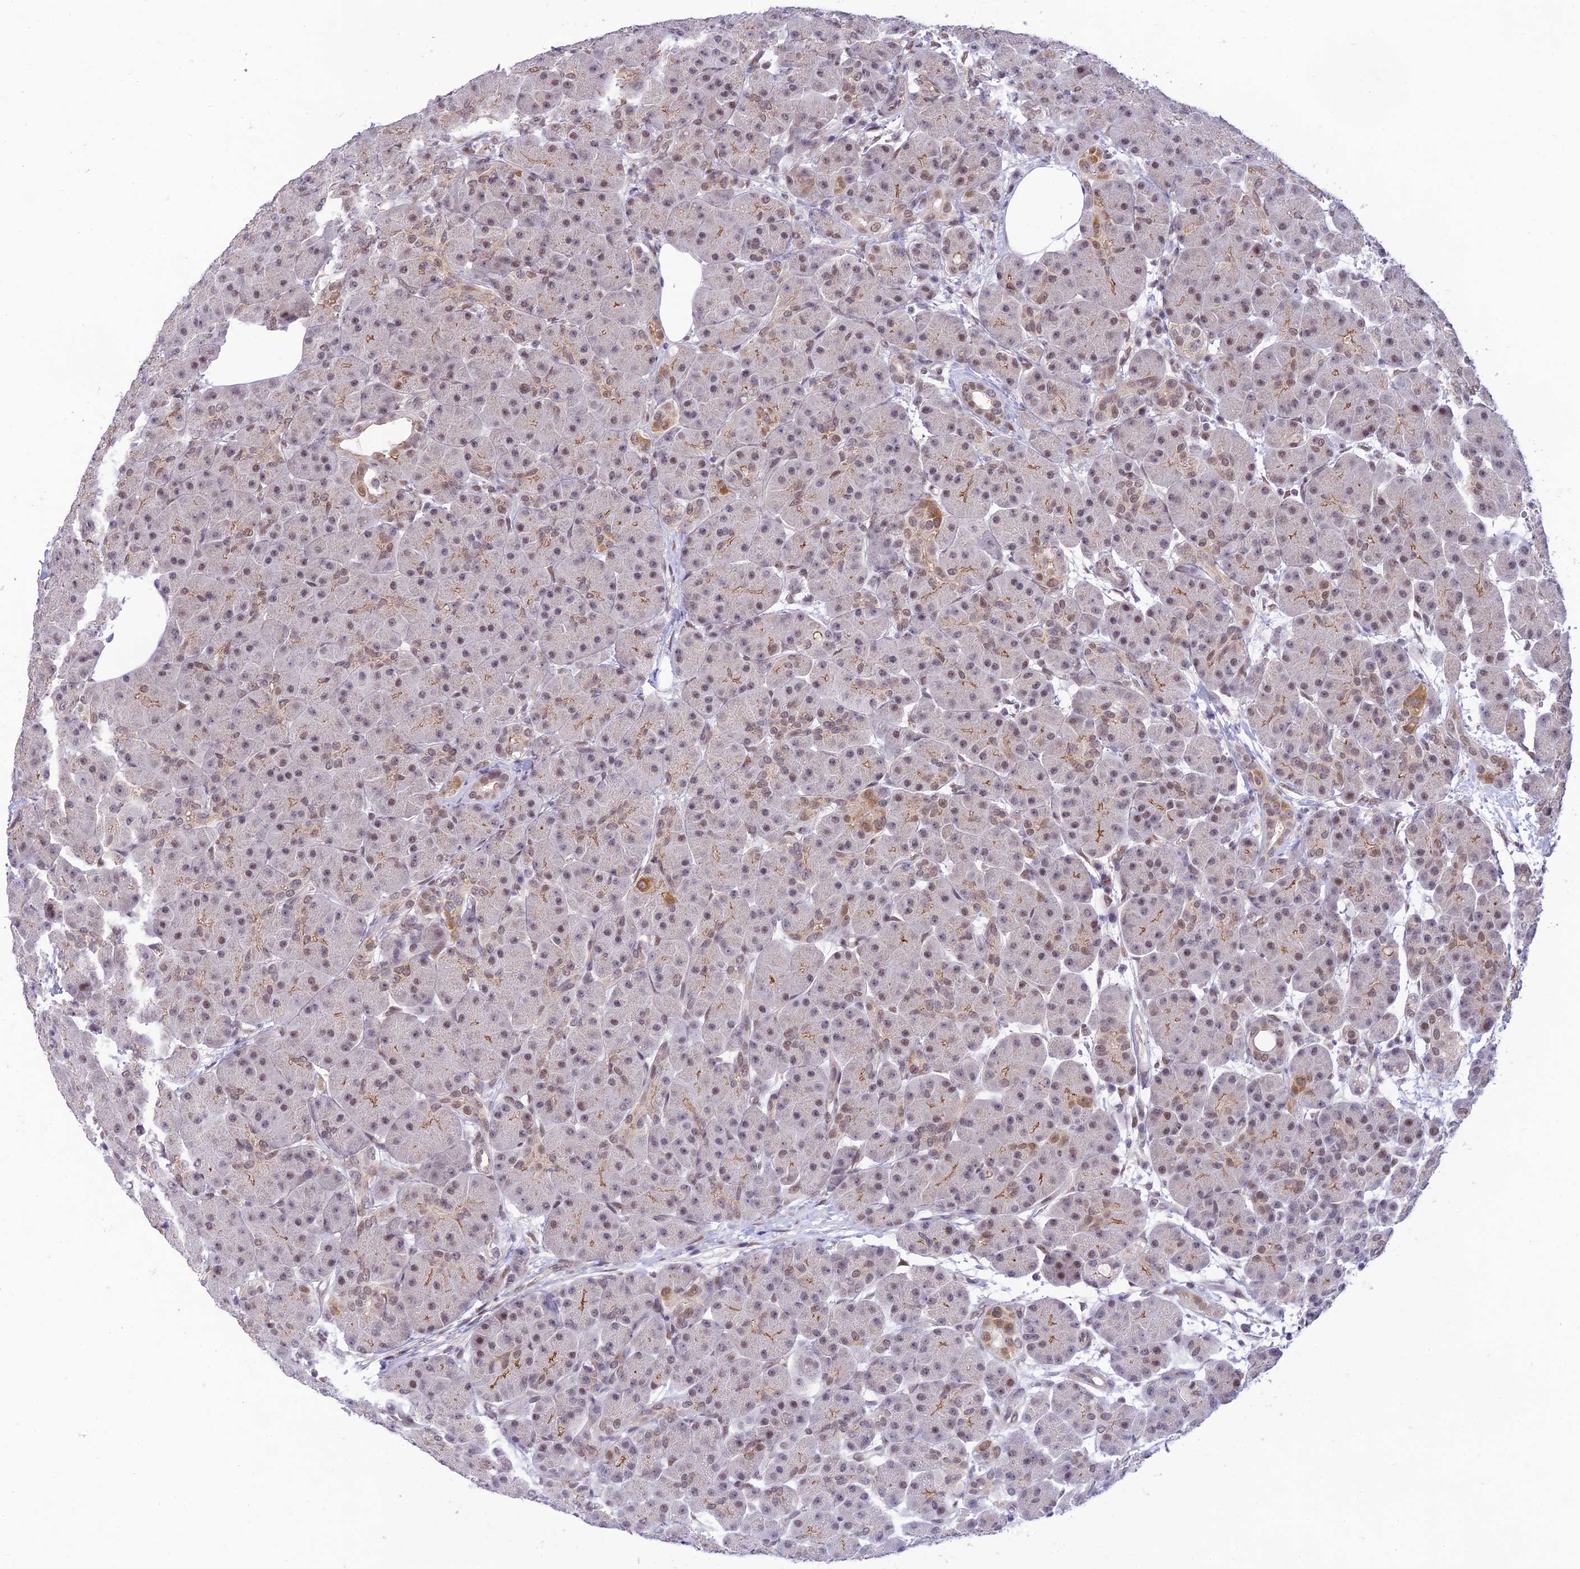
{"staining": {"intensity": "moderate", "quantity": "<25%", "location": "cytoplasmic/membranous,nuclear"}, "tissue": "pancreas", "cell_type": "Exocrine glandular cells", "image_type": "normal", "snomed": [{"axis": "morphology", "description": "Normal tissue, NOS"}, {"axis": "topography", "description": "Pancreas"}], "caption": "Immunohistochemistry histopathology image of benign pancreas: pancreas stained using IHC demonstrates low levels of moderate protein expression localized specifically in the cytoplasmic/membranous,nuclear of exocrine glandular cells, appearing as a cytoplasmic/membranous,nuclear brown color.", "gene": "MICOS13", "patient": {"sex": "male", "age": 63}}